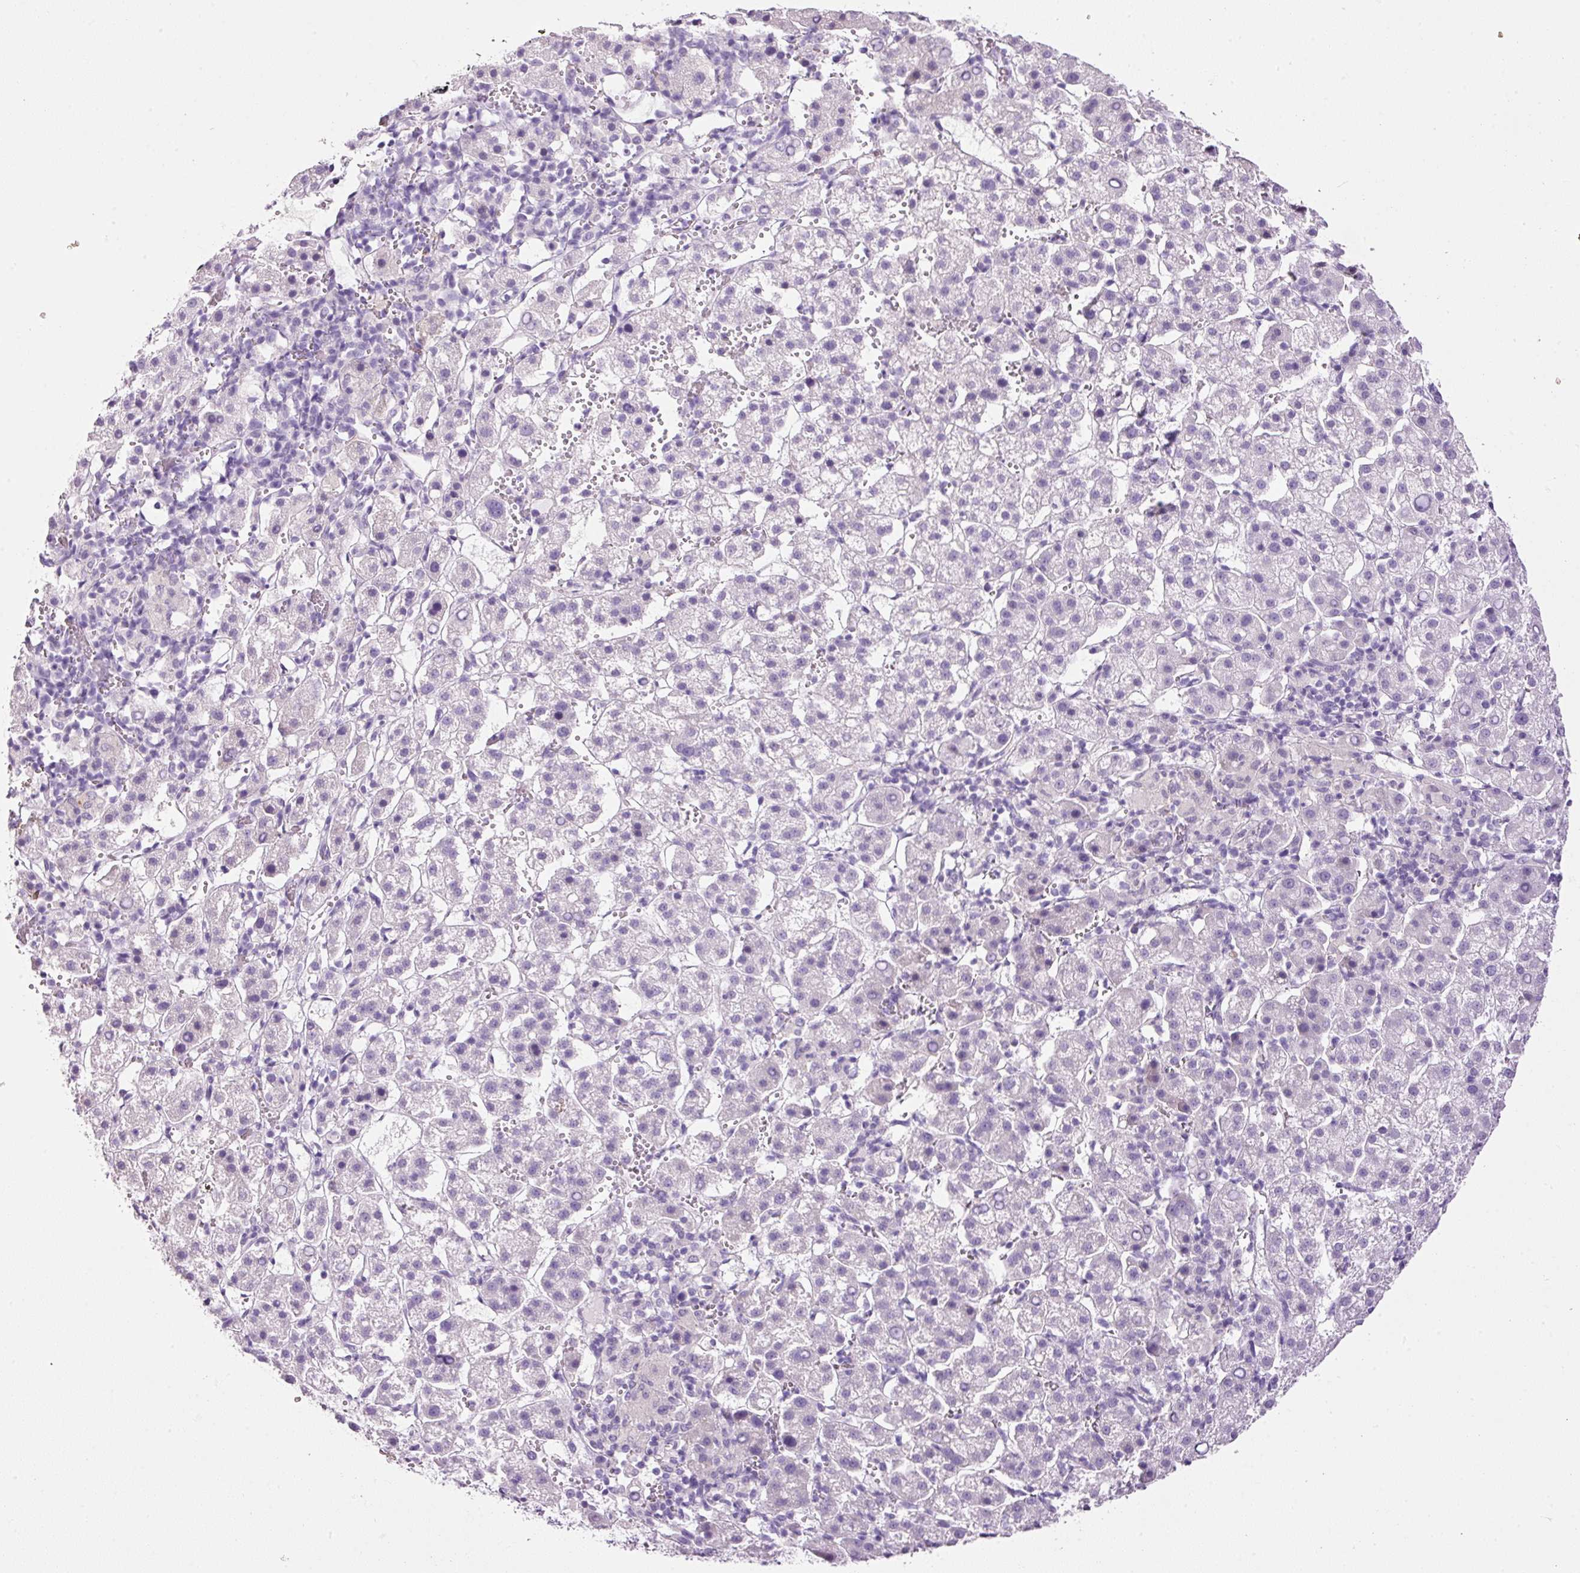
{"staining": {"intensity": "negative", "quantity": "none", "location": "none"}, "tissue": "liver cancer", "cell_type": "Tumor cells", "image_type": "cancer", "snomed": [{"axis": "morphology", "description": "Carcinoma, Hepatocellular, NOS"}, {"axis": "topography", "description": "Liver"}], "caption": "Protein analysis of liver cancer exhibits no significant staining in tumor cells.", "gene": "SRC", "patient": {"sex": "female", "age": 58}}